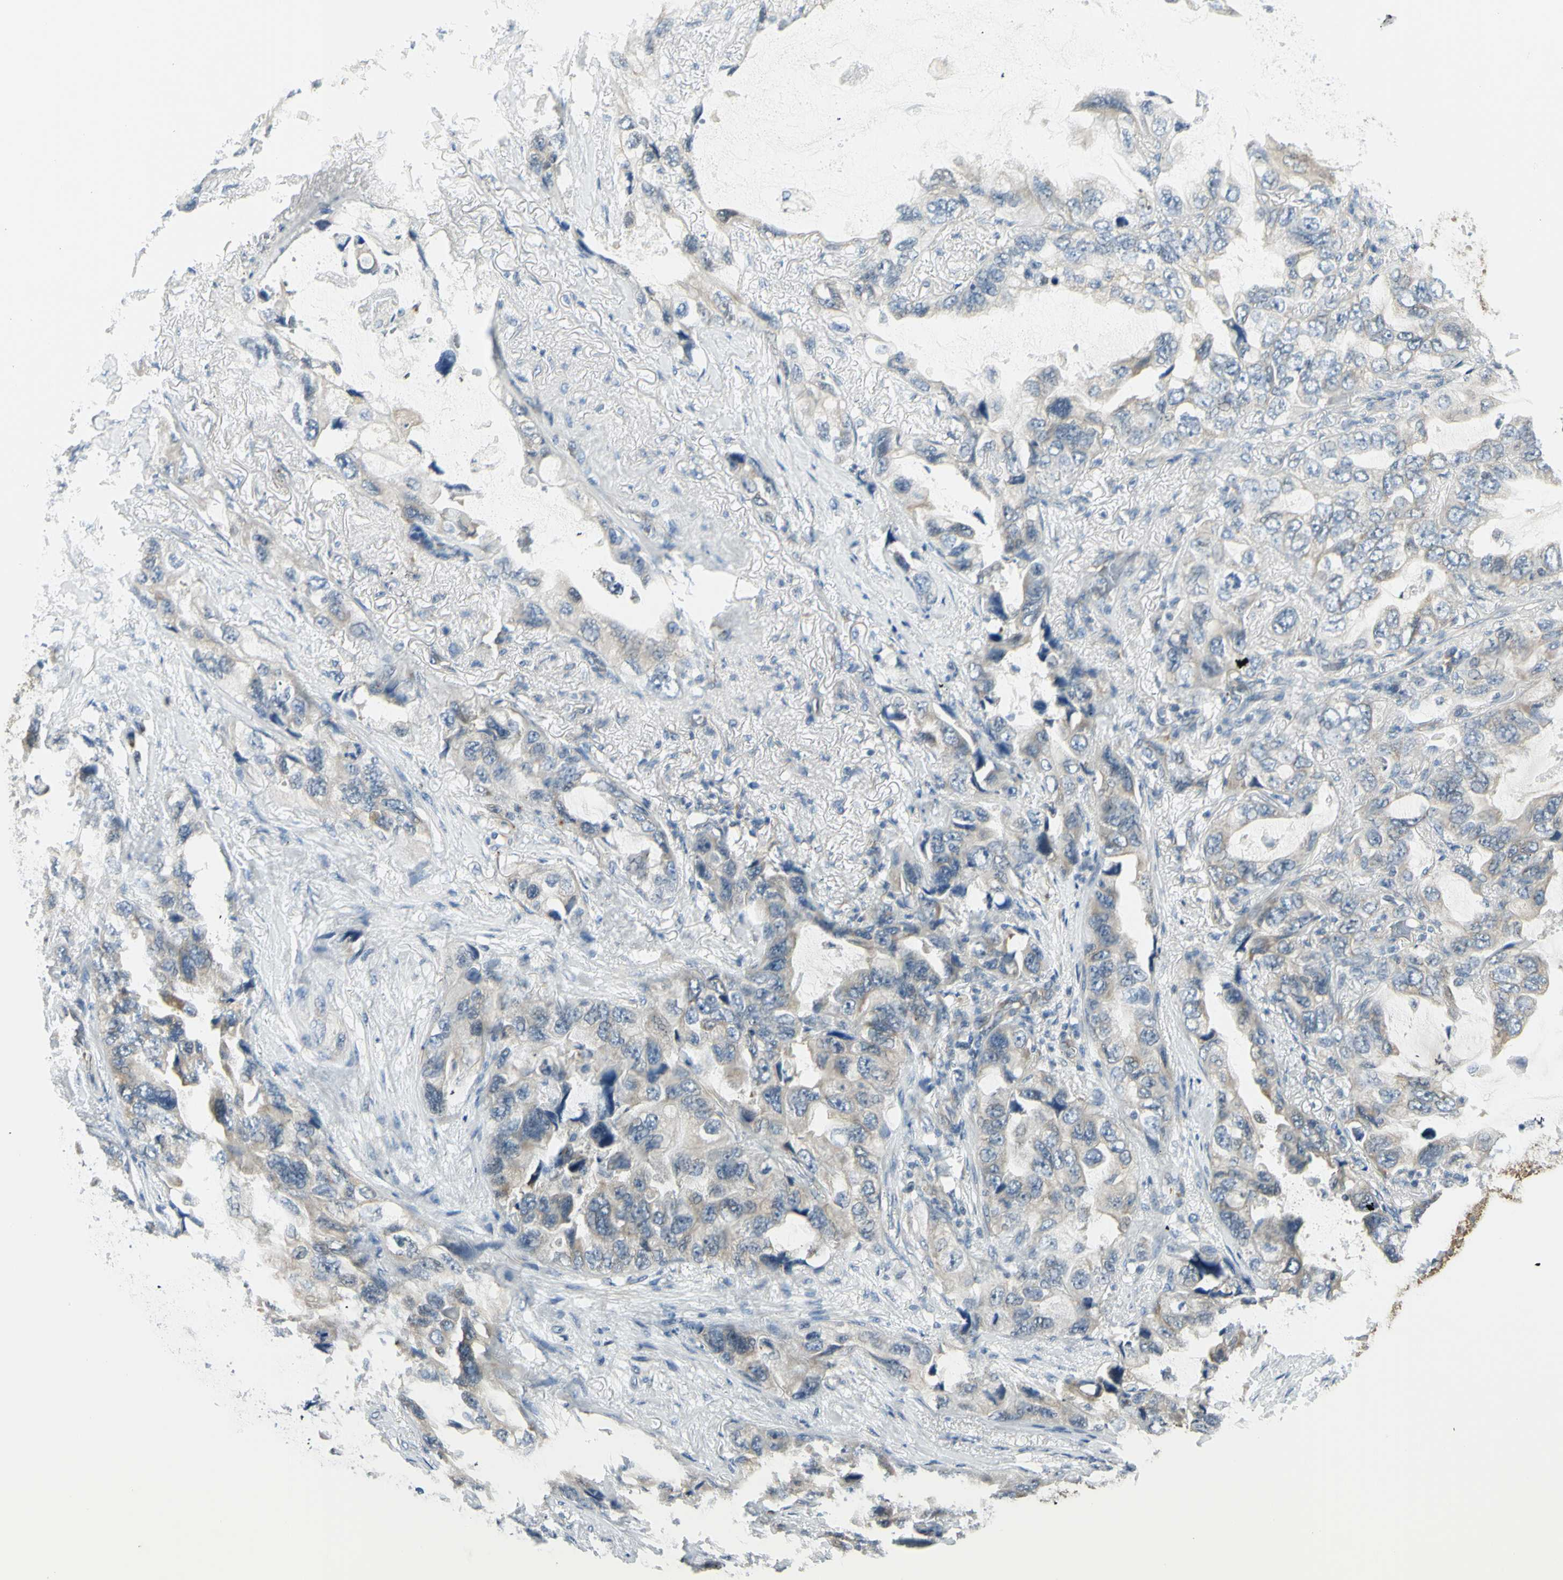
{"staining": {"intensity": "weak", "quantity": "<25%", "location": "cytoplasmic/membranous"}, "tissue": "lung cancer", "cell_type": "Tumor cells", "image_type": "cancer", "snomed": [{"axis": "morphology", "description": "Squamous cell carcinoma, NOS"}, {"axis": "topography", "description": "Lung"}], "caption": "A micrograph of lung squamous cell carcinoma stained for a protein exhibits no brown staining in tumor cells. (DAB (3,3'-diaminobenzidine) immunohistochemistry, high magnification).", "gene": "IGDCC4", "patient": {"sex": "female", "age": 73}}